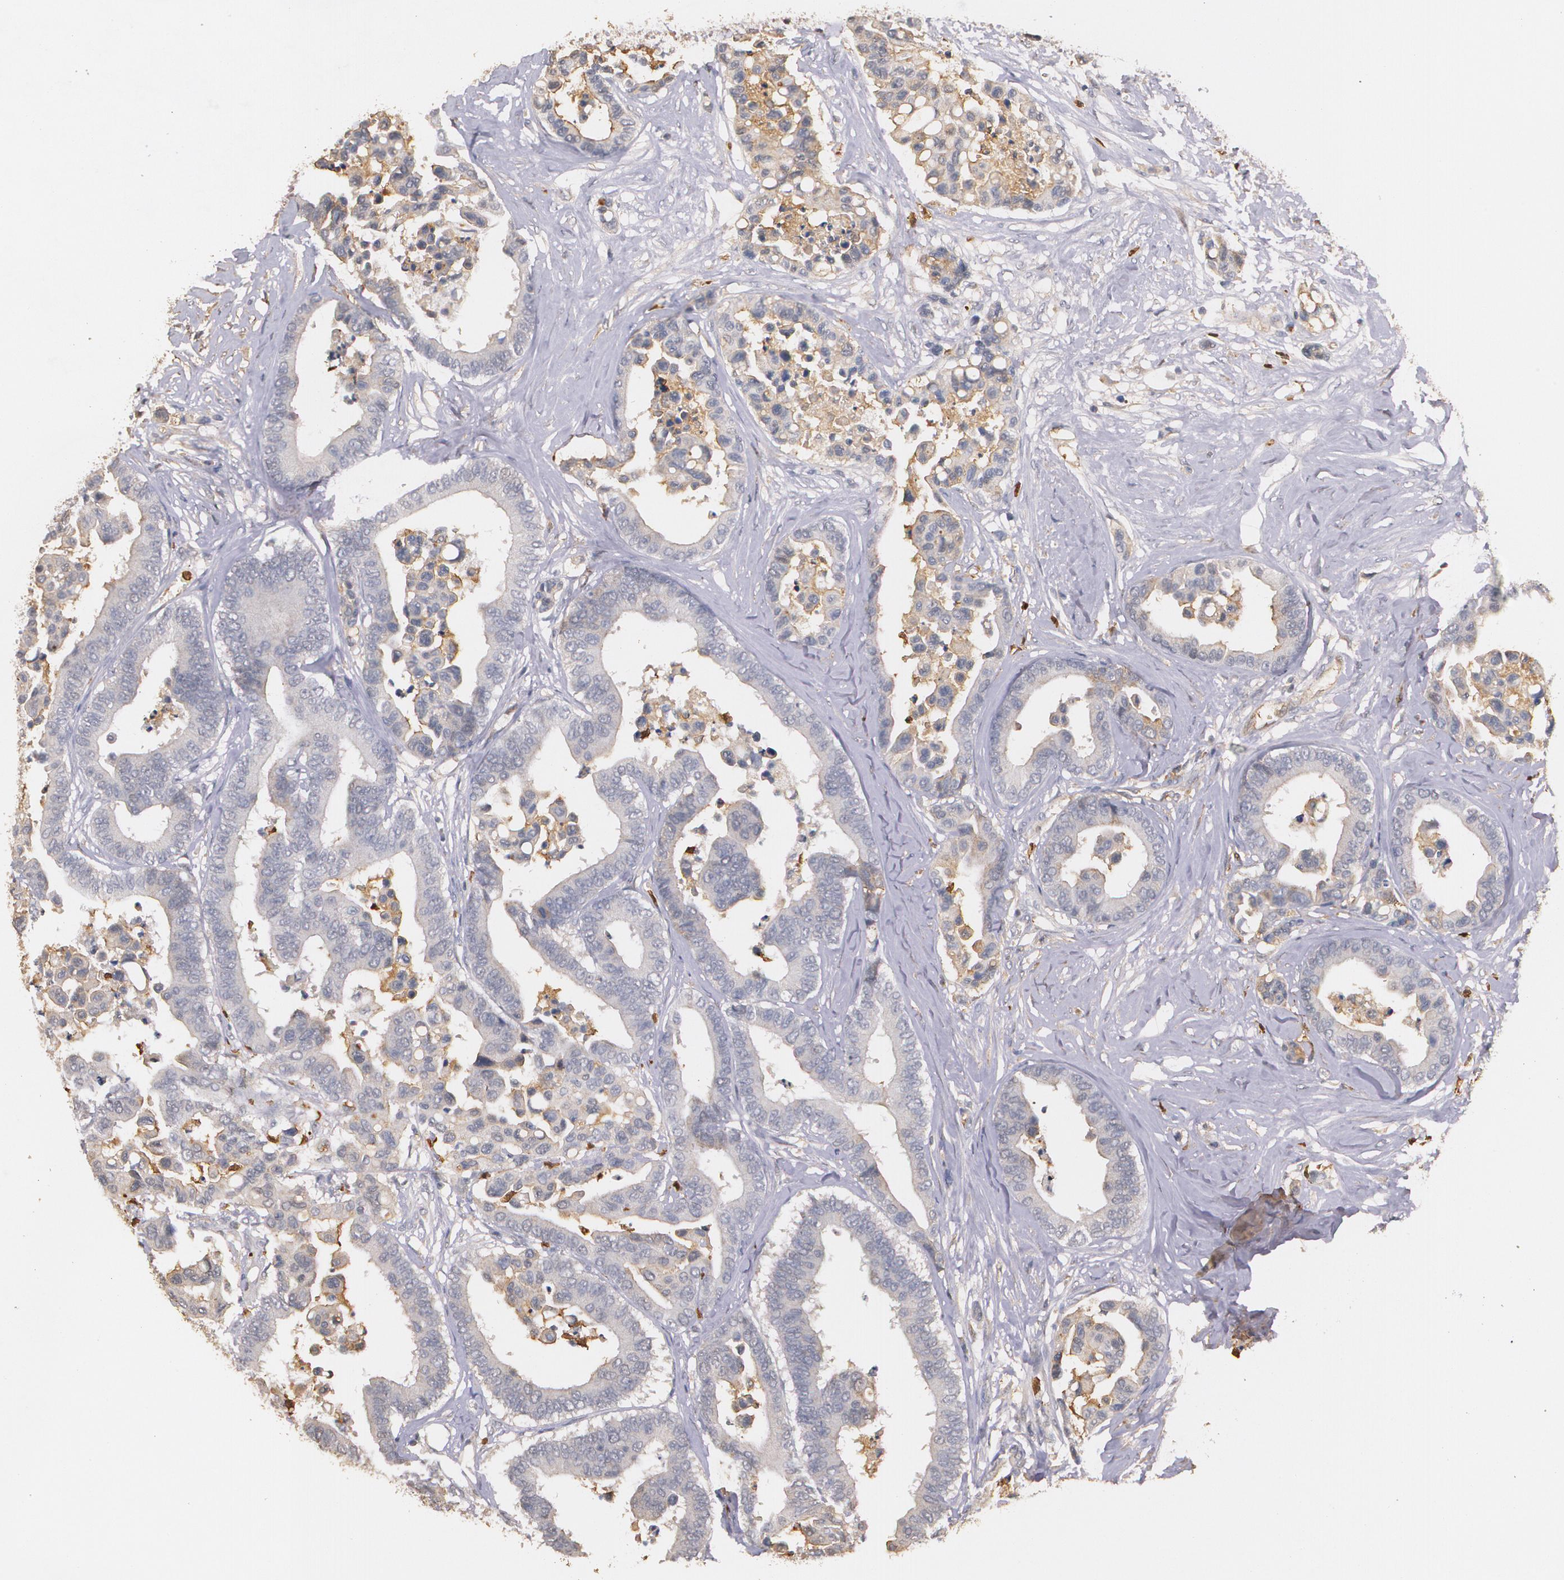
{"staining": {"intensity": "weak", "quantity": "25%-75%", "location": "cytoplasmic/membranous"}, "tissue": "colorectal cancer", "cell_type": "Tumor cells", "image_type": "cancer", "snomed": [{"axis": "morphology", "description": "Adenocarcinoma, NOS"}, {"axis": "topography", "description": "Colon"}], "caption": "Protein expression analysis of human colorectal cancer reveals weak cytoplasmic/membranous expression in about 25%-75% of tumor cells. (DAB (3,3'-diaminobenzidine) IHC, brown staining for protein, blue staining for nuclei).", "gene": "PTS", "patient": {"sex": "male", "age": 82}}